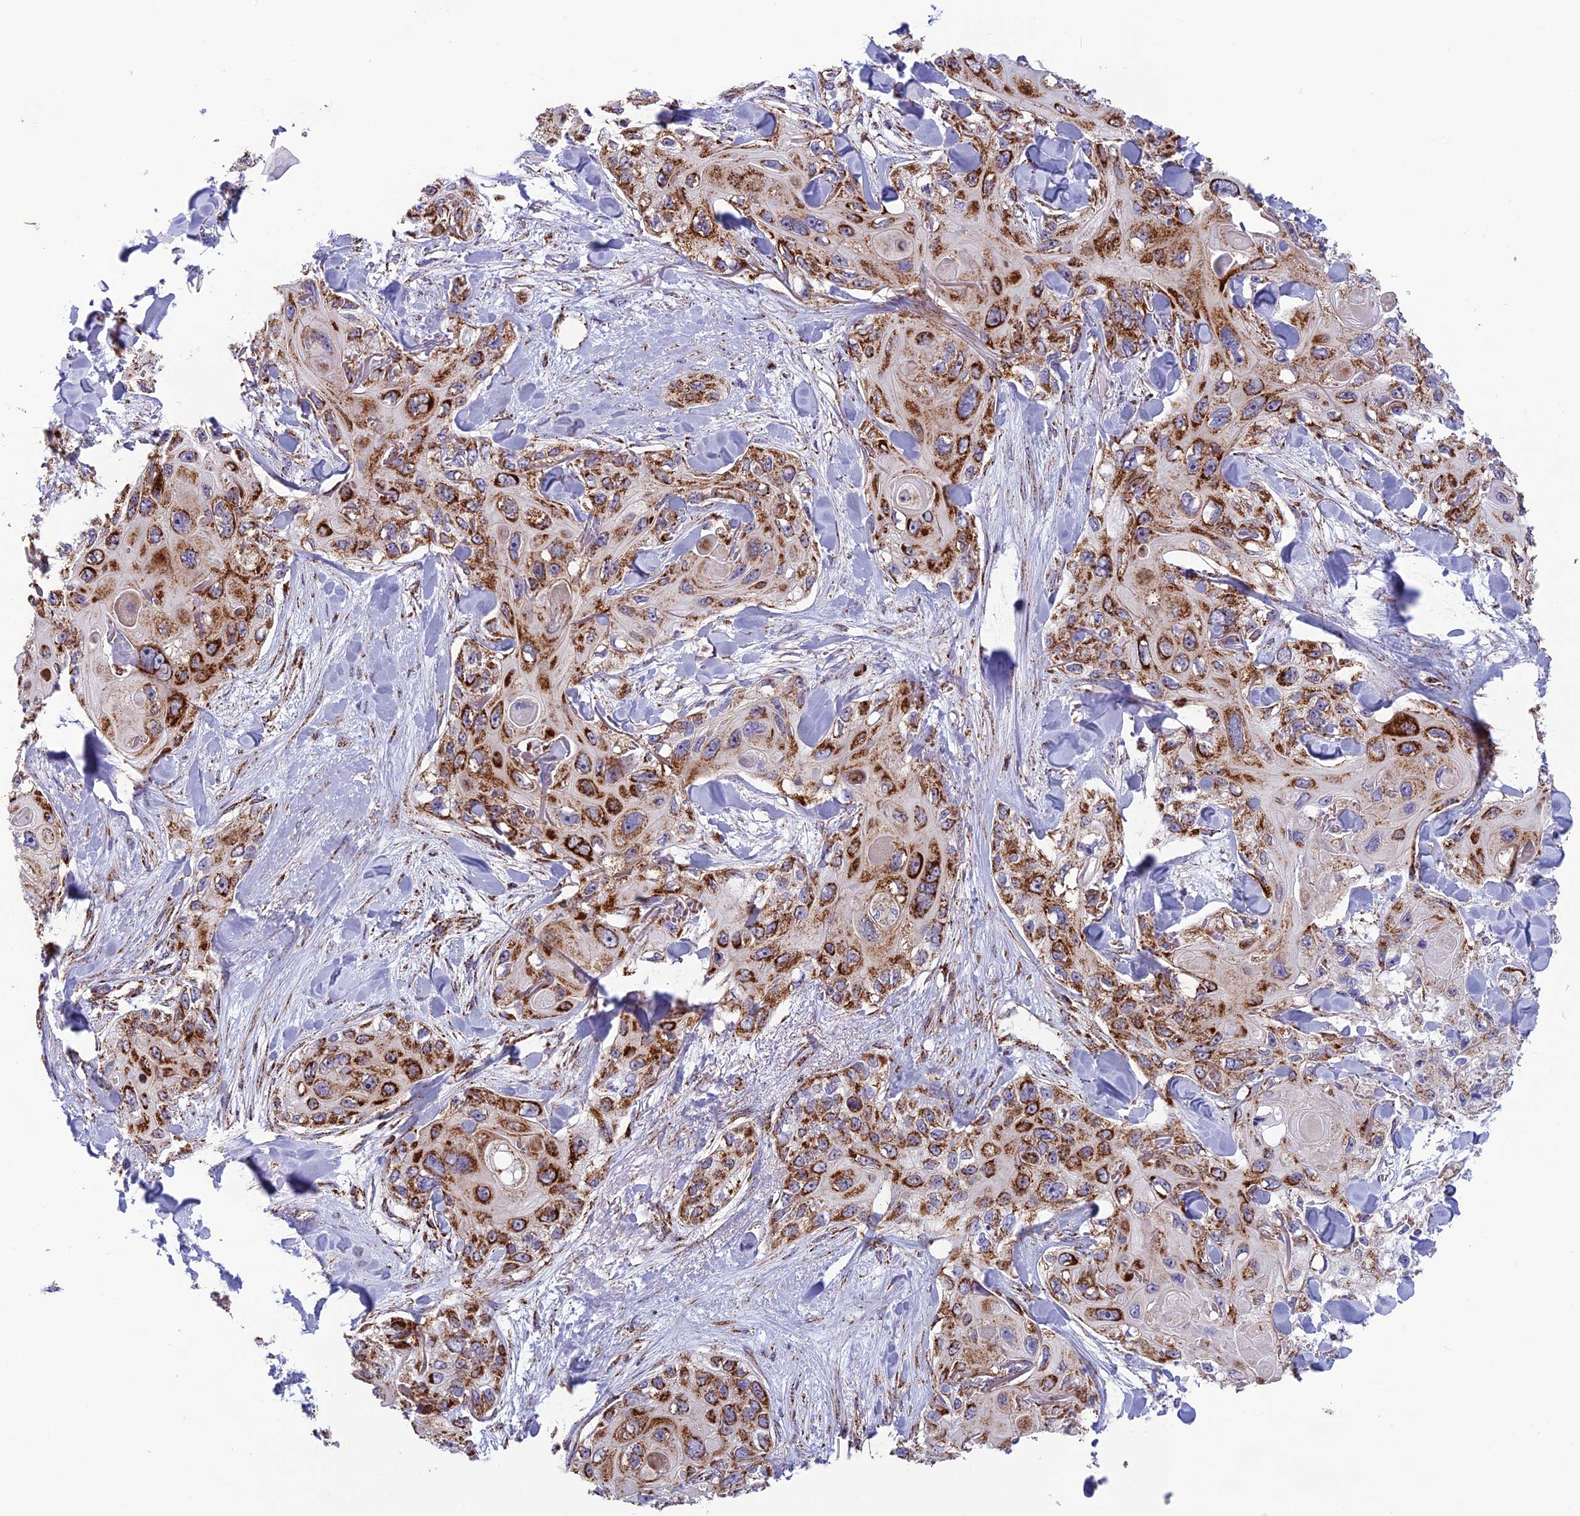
{"staining": {"intensity": "moderate", "quantity": ">75%", "location": "cytoplasmic/membranous"}, "tissue": "skin cancer", "cell_type": "Tumor cells", "image_type": "cancer", "snomed": [{"axis": "morphology", "description": "Normal tissue, NOS"}, {"axis": "morphology", "description": "Squamous cell carcinoma, NOS"}, {"axis": "topography", "description": "Skin"}], "caption": "Human skin cancer stained with a brown dye shows moderate cytoplasmic/membranous positive staining in about >75% of tumor cells.", "gene": "MRPS18B", "patient": {"sex": "male", "age": 72}}